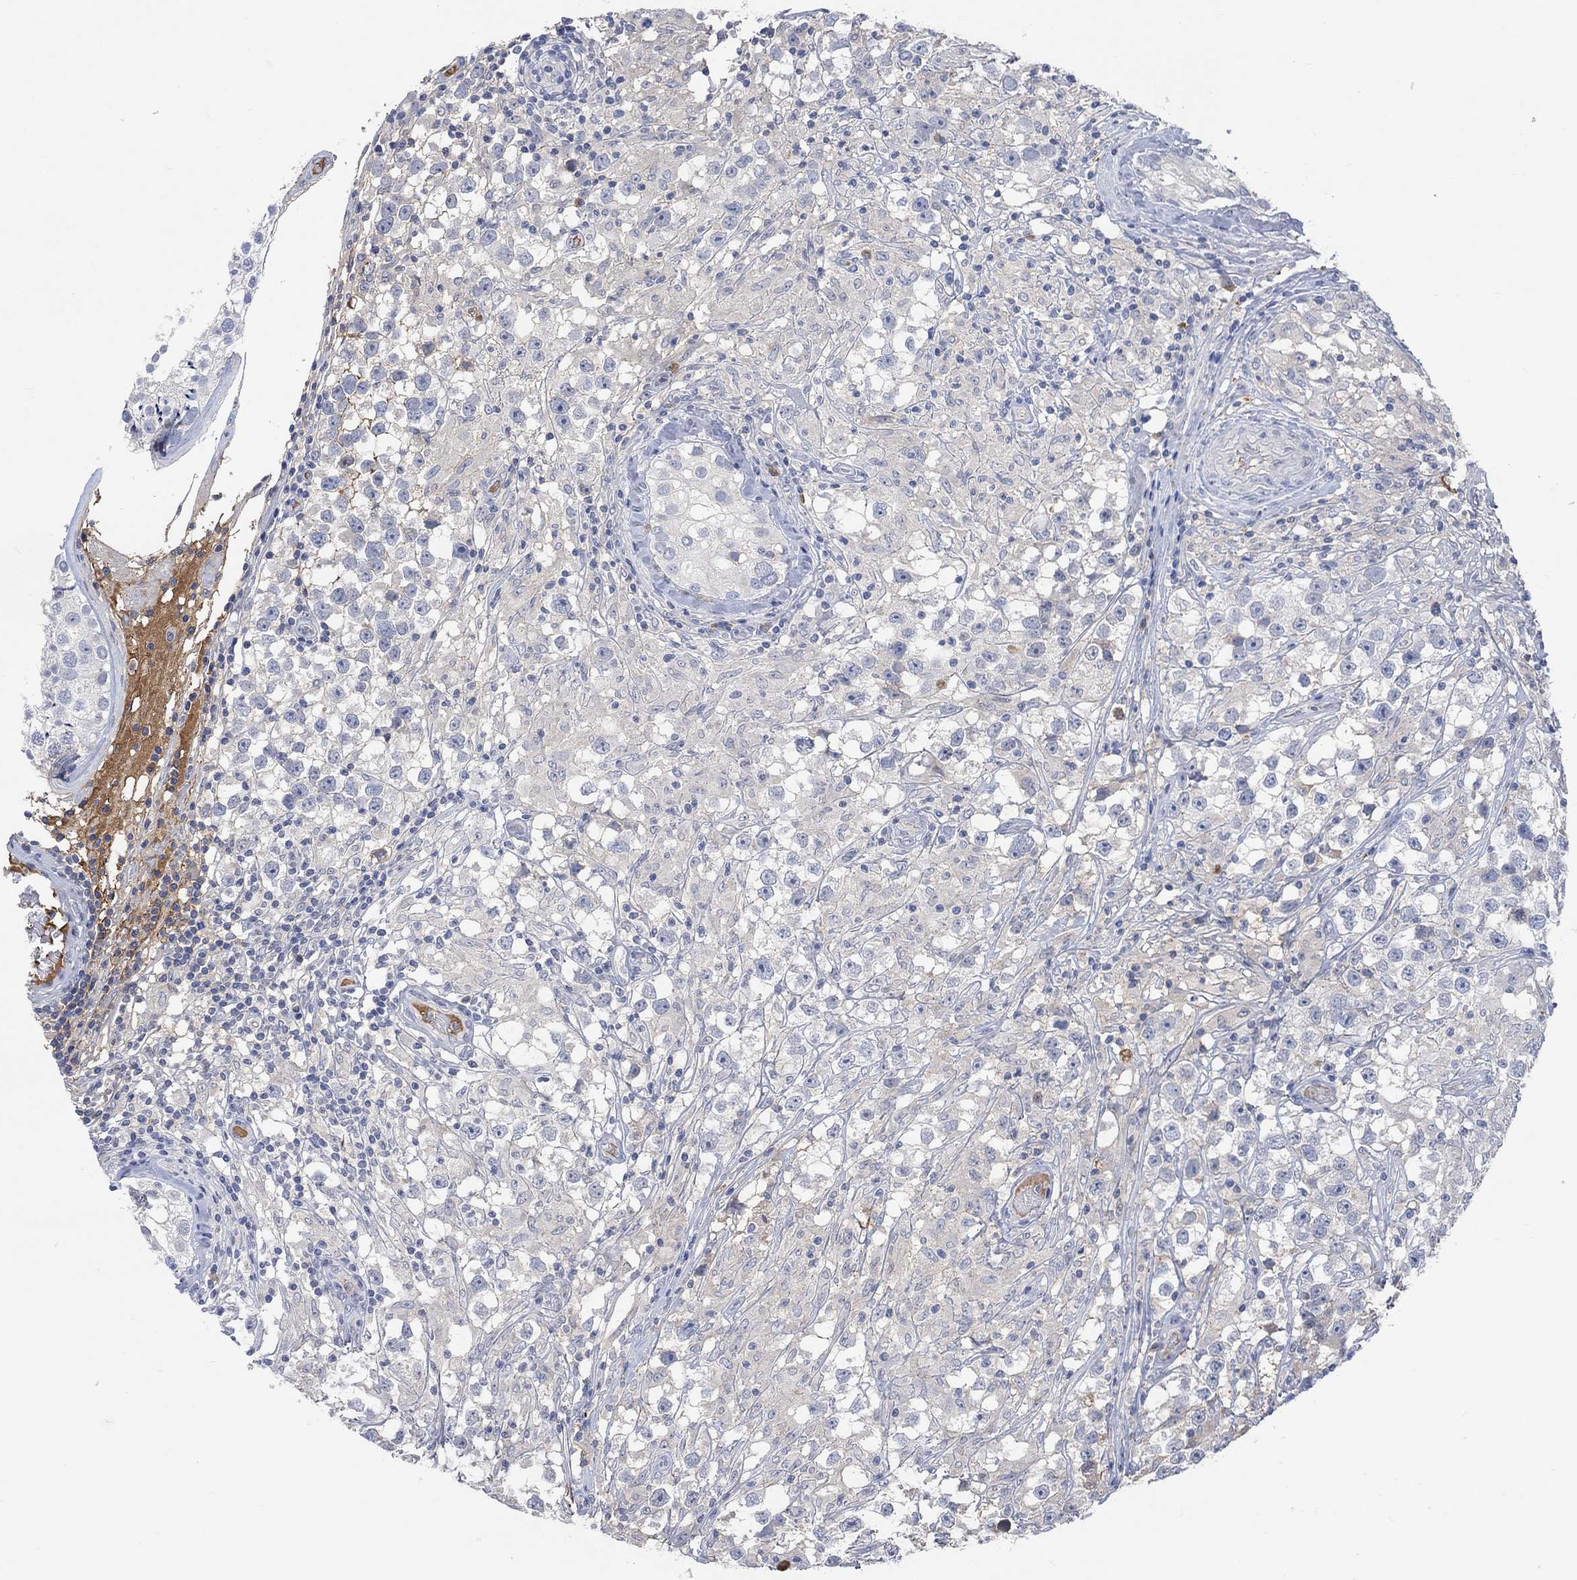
{"staining": {"intensity": "negative", "quantity": "none", "location": "none"}, "tissue": "testis cancer", "cell_type": "Tumor cells", "image_type": "cancer", "snomed": [{"axis": "morphology", "description": "Seminoma, NOS"}, {"axis": "topography", "description": "Testis"}], "caption": "High magnification brightfield microscopy of testis seminoma stained with DAB (3,3'-diaminobenzidine) (brown) and counterstained with hematoxylin (blue): tumor cells show no significant positivity.", "gene": "MSTN", "patient": {"sex": "male", "age": 46}}